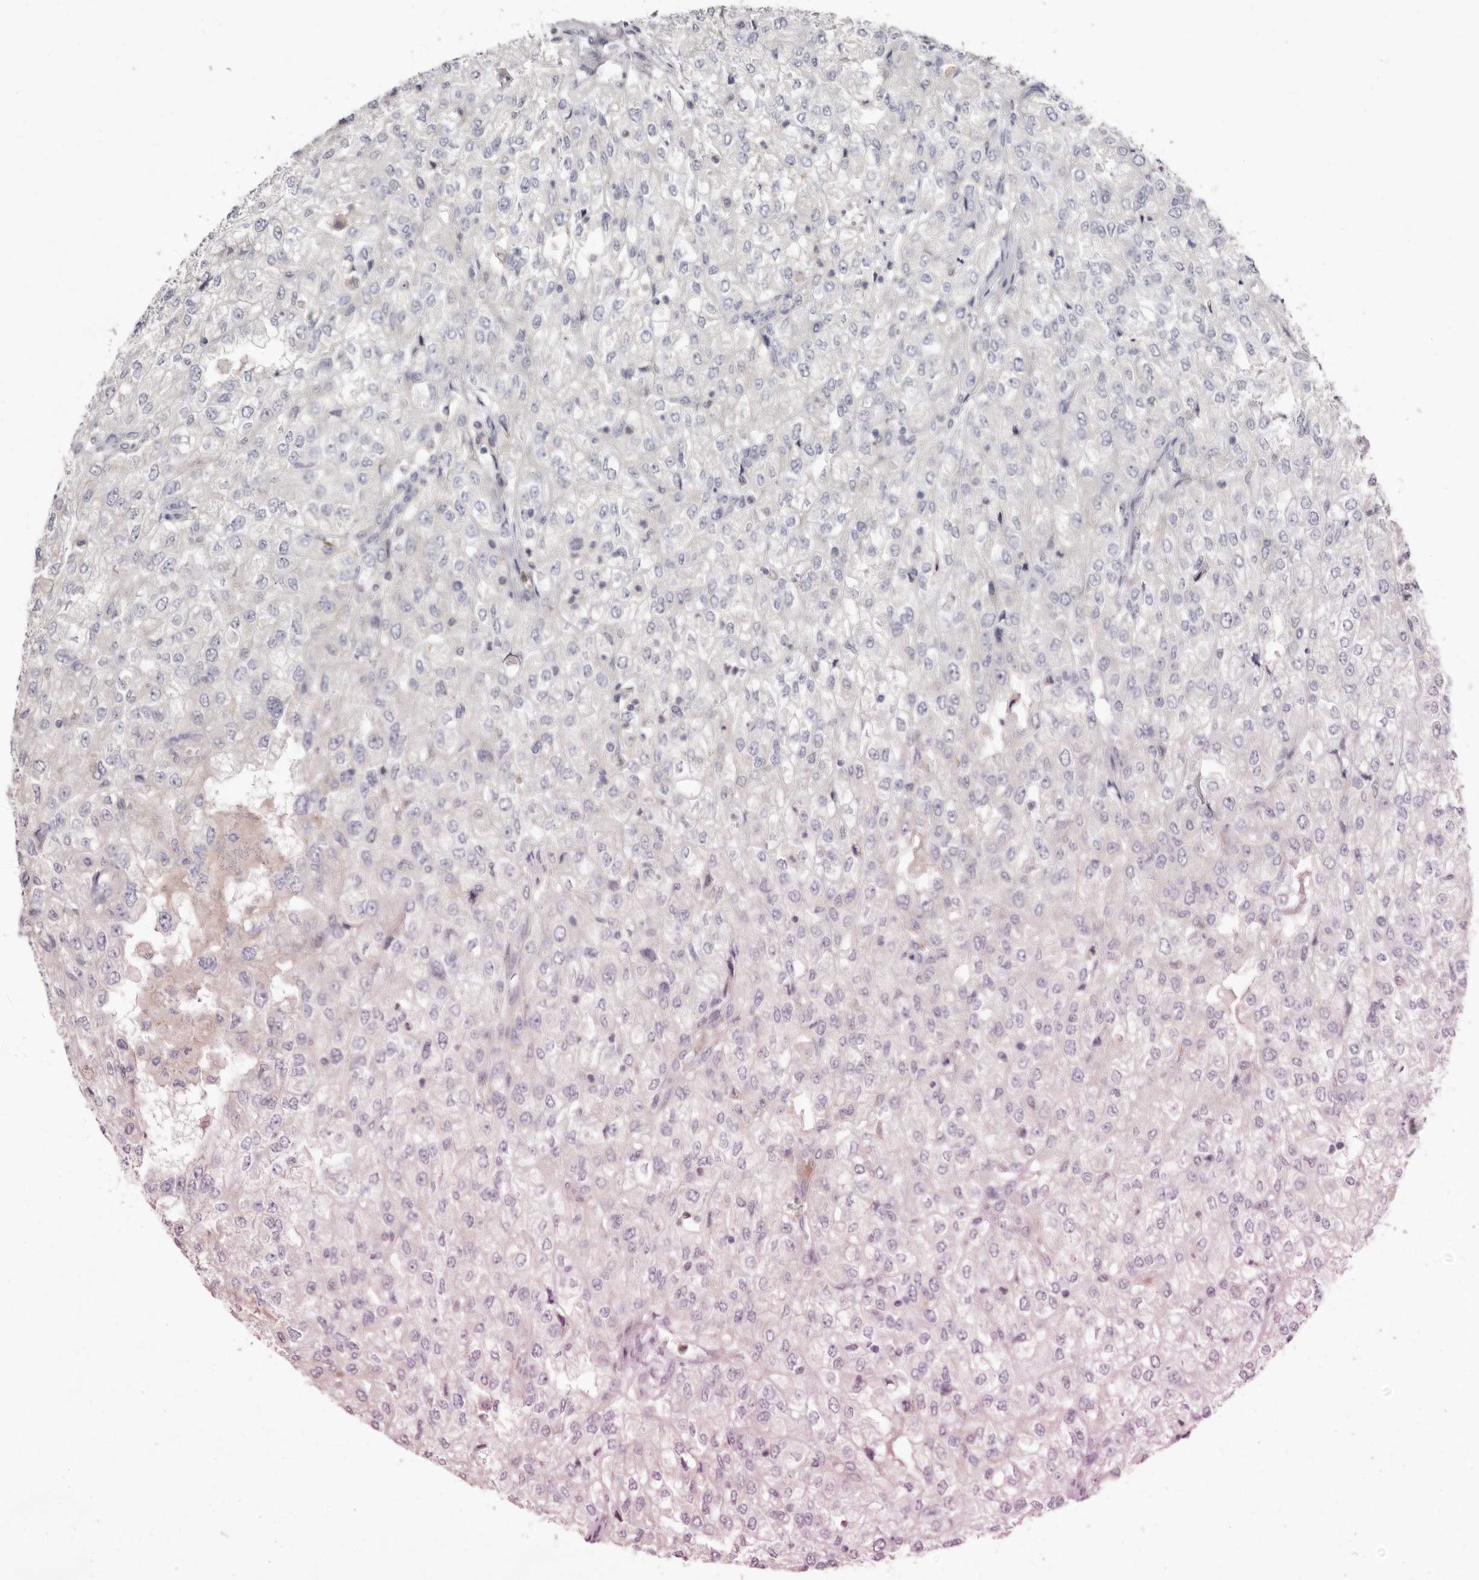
{"staining": {"intensity": "negative", "quantity": "none", "location": "none"}, "tissue": "renal cancer", "cell_type": "Tumor cells", "image_type": "cancer", "snomed": [{"axis": "morphology", "description": "Adenocarcinoma, NOS"}, {"axis": "topography", "description": "Kidney"}], "caption": "Adenocarcinoma (renal) stained for a protein using IHC shows no positivity tumor cells.", "gene": "S1PR5", "patient": {"sex": "female", "age": 54}}